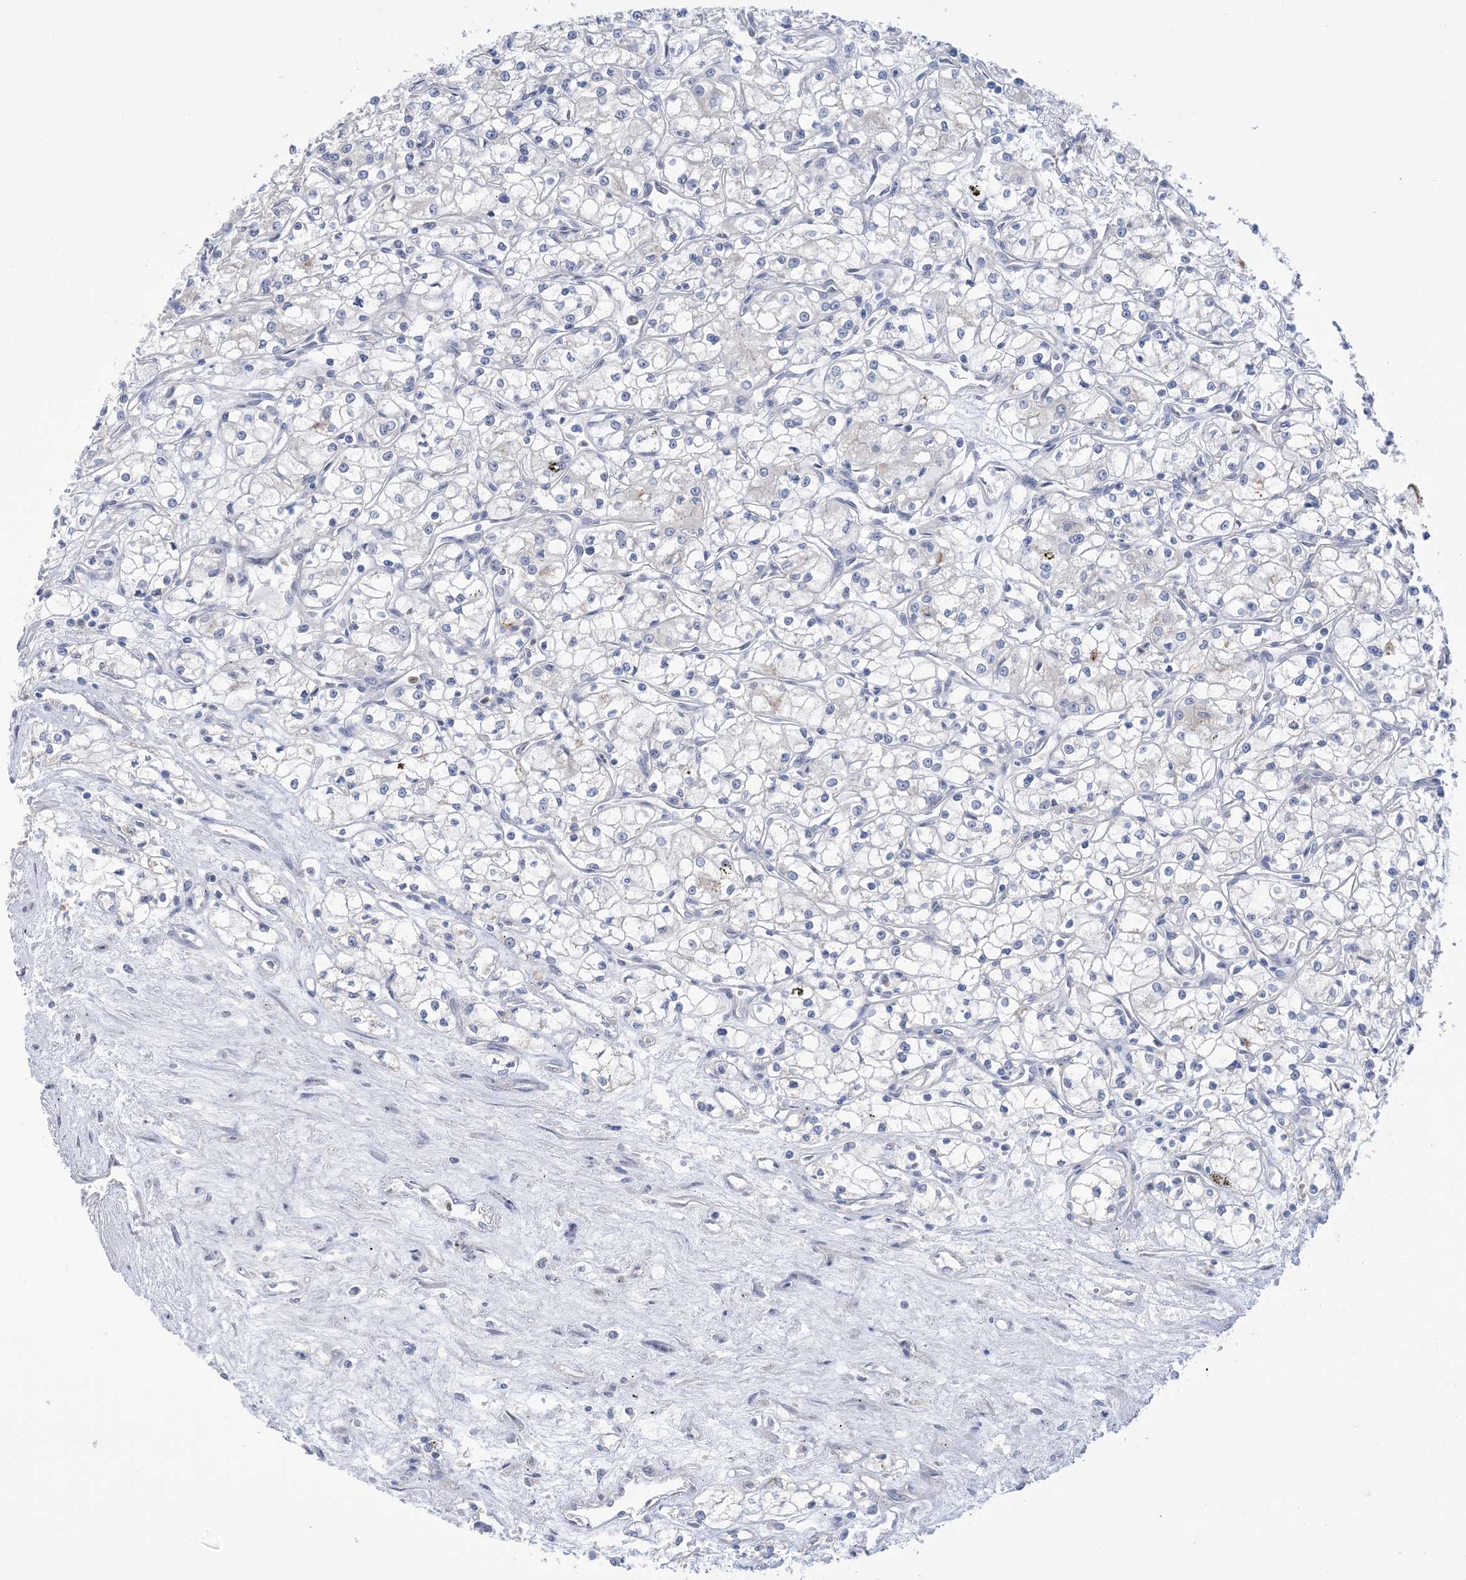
{"staining": {"intensity": "negative", "quantity": "none", "location": "none"}, "tissue": "renal cancer", "cell_type": "Tumor cells", "image_type": "cancer", "snomed": [{"axis": "morphology", "description": "Adenocarcinoma, NOS"}, {"axis": "topography", "description": "Kidney"}], "caption": "Tumor cells show no significant staining in adenocarcinoma (renal).", "gene": "TTYH1", "patient": {"sex": "male", "age": 59}}